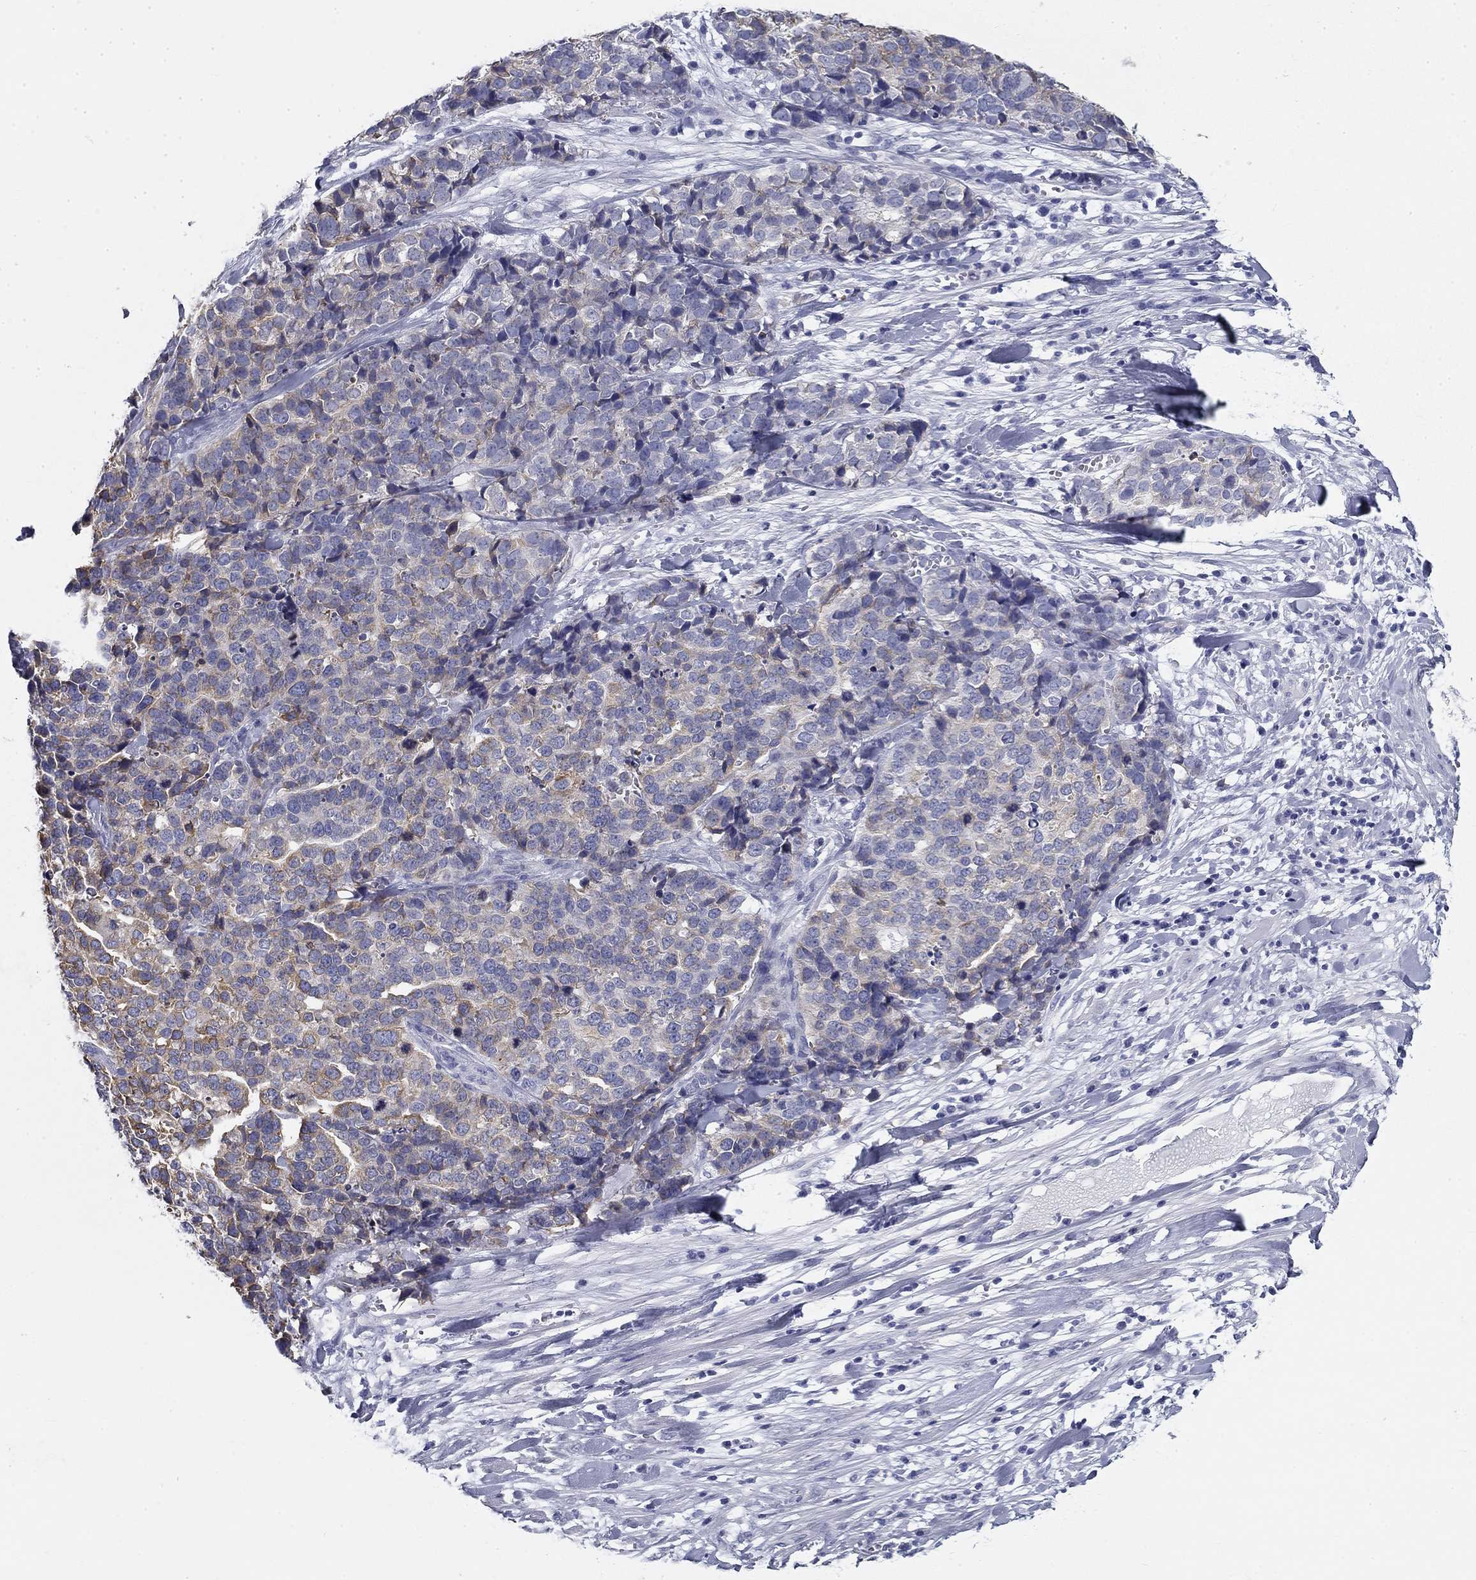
{"staining": {"intensity": "weak", "quantity": "<25%", "location": "cytoplasmic/membranous"}, "tissue": "ovarian cancer", "cell_type": "Tumor cells", "image_type": "cancer", "snomed": [{"axis": "morphology", "description": "Carcinoma, endometroid"}, {"axis": "topography", "description": "Ovary"}], "caption": "The image reveals no significant positivity in tumor cells of ovarian cancer (endometroid carcinoma).", "gene": "GALNTL5", "patient": {"sex": "female", "age": 65}}